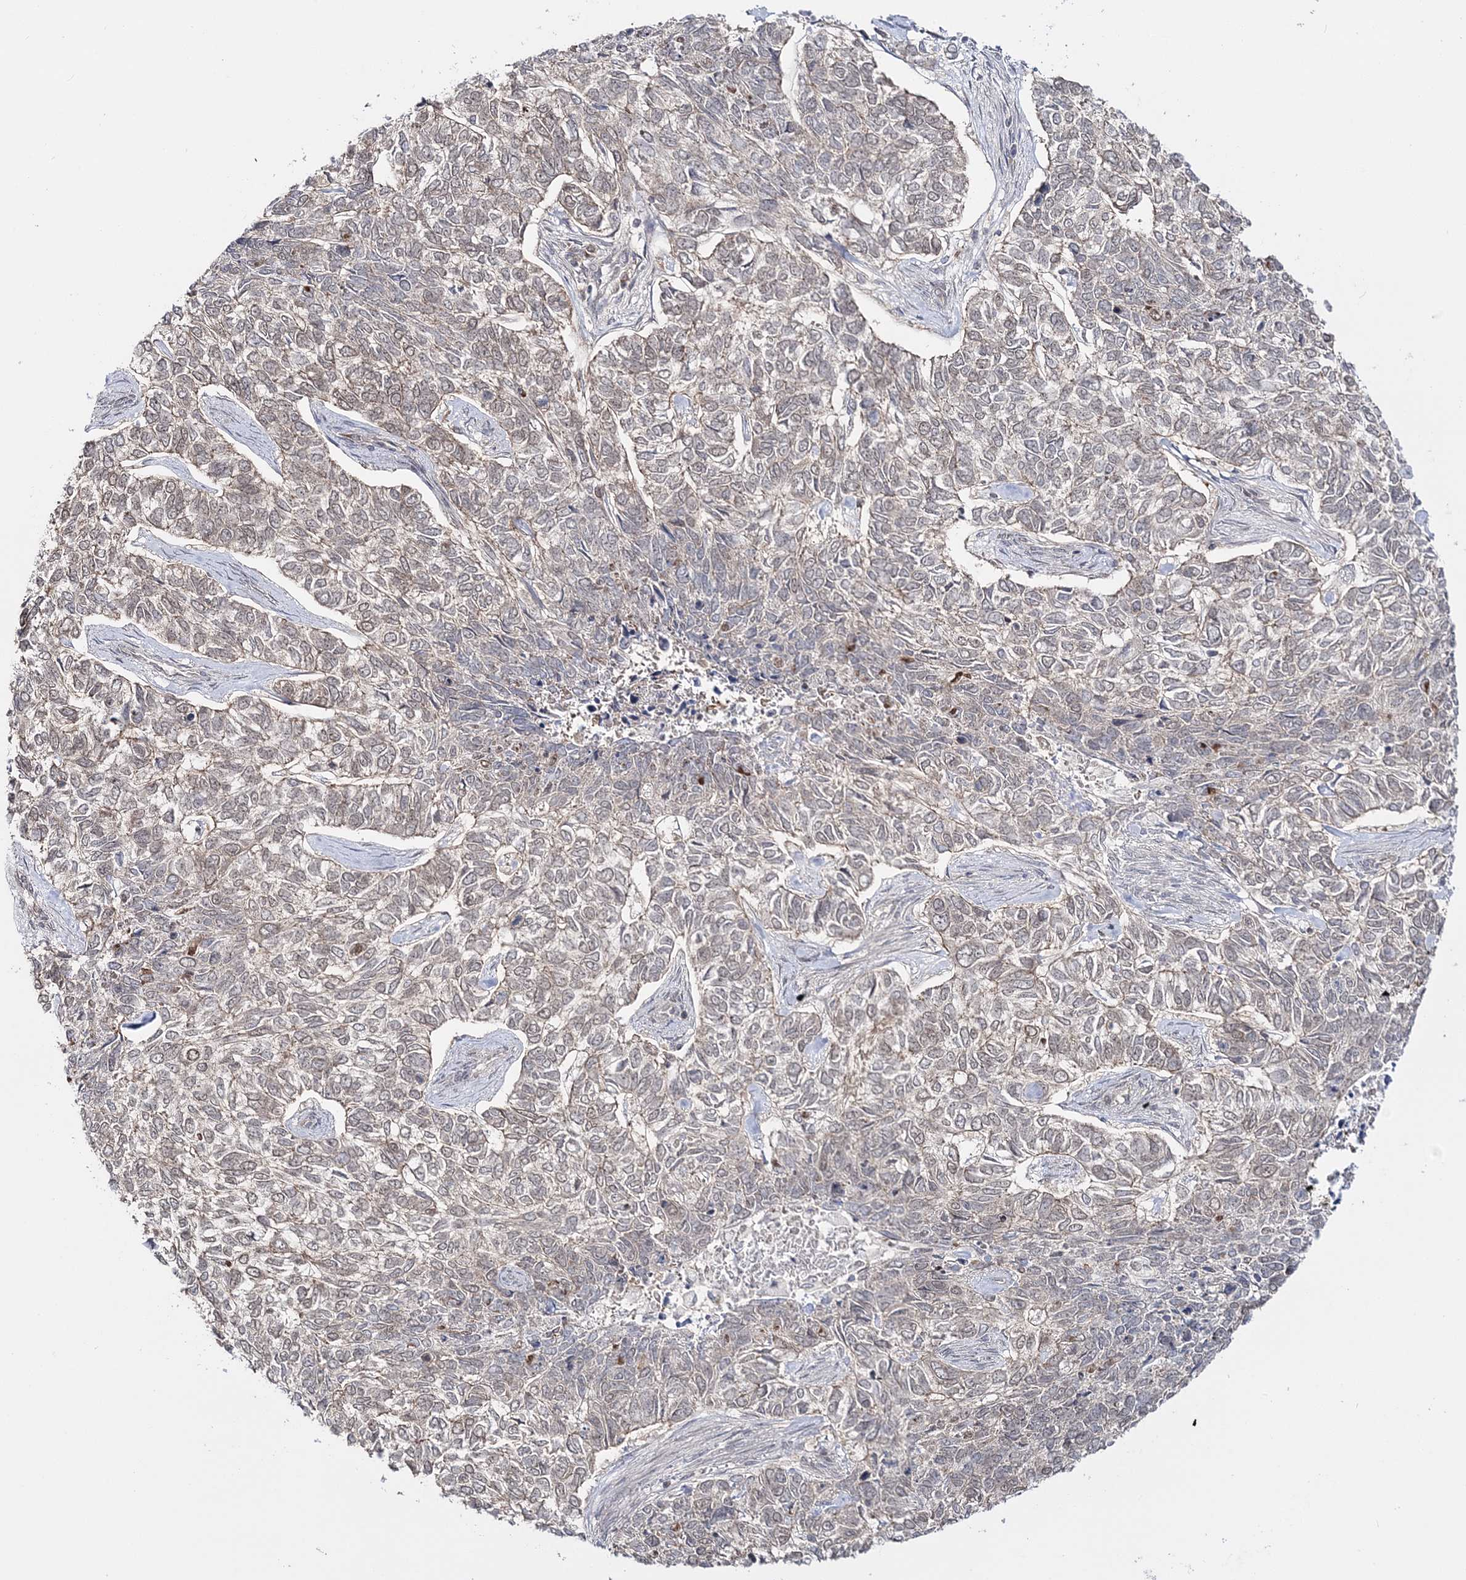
{"staining": {"intensity": "negative", "quantity": "none", "location": "none"}, "tissue": "skin cancer", "cell_type": "Tumor cells", "image_type": "cancer", "snomed": [{"axis": "morphology", "description": "Basal cell carcinoma"}, {"axis": "topography", "description": "Skin"}], "caption": "Histopathology image shows no significant protein expression in tumor cells of basal cell carcinoma (skin).", "gene": "ZFAND6", "patient": {"sex": "female", "age": 65}}